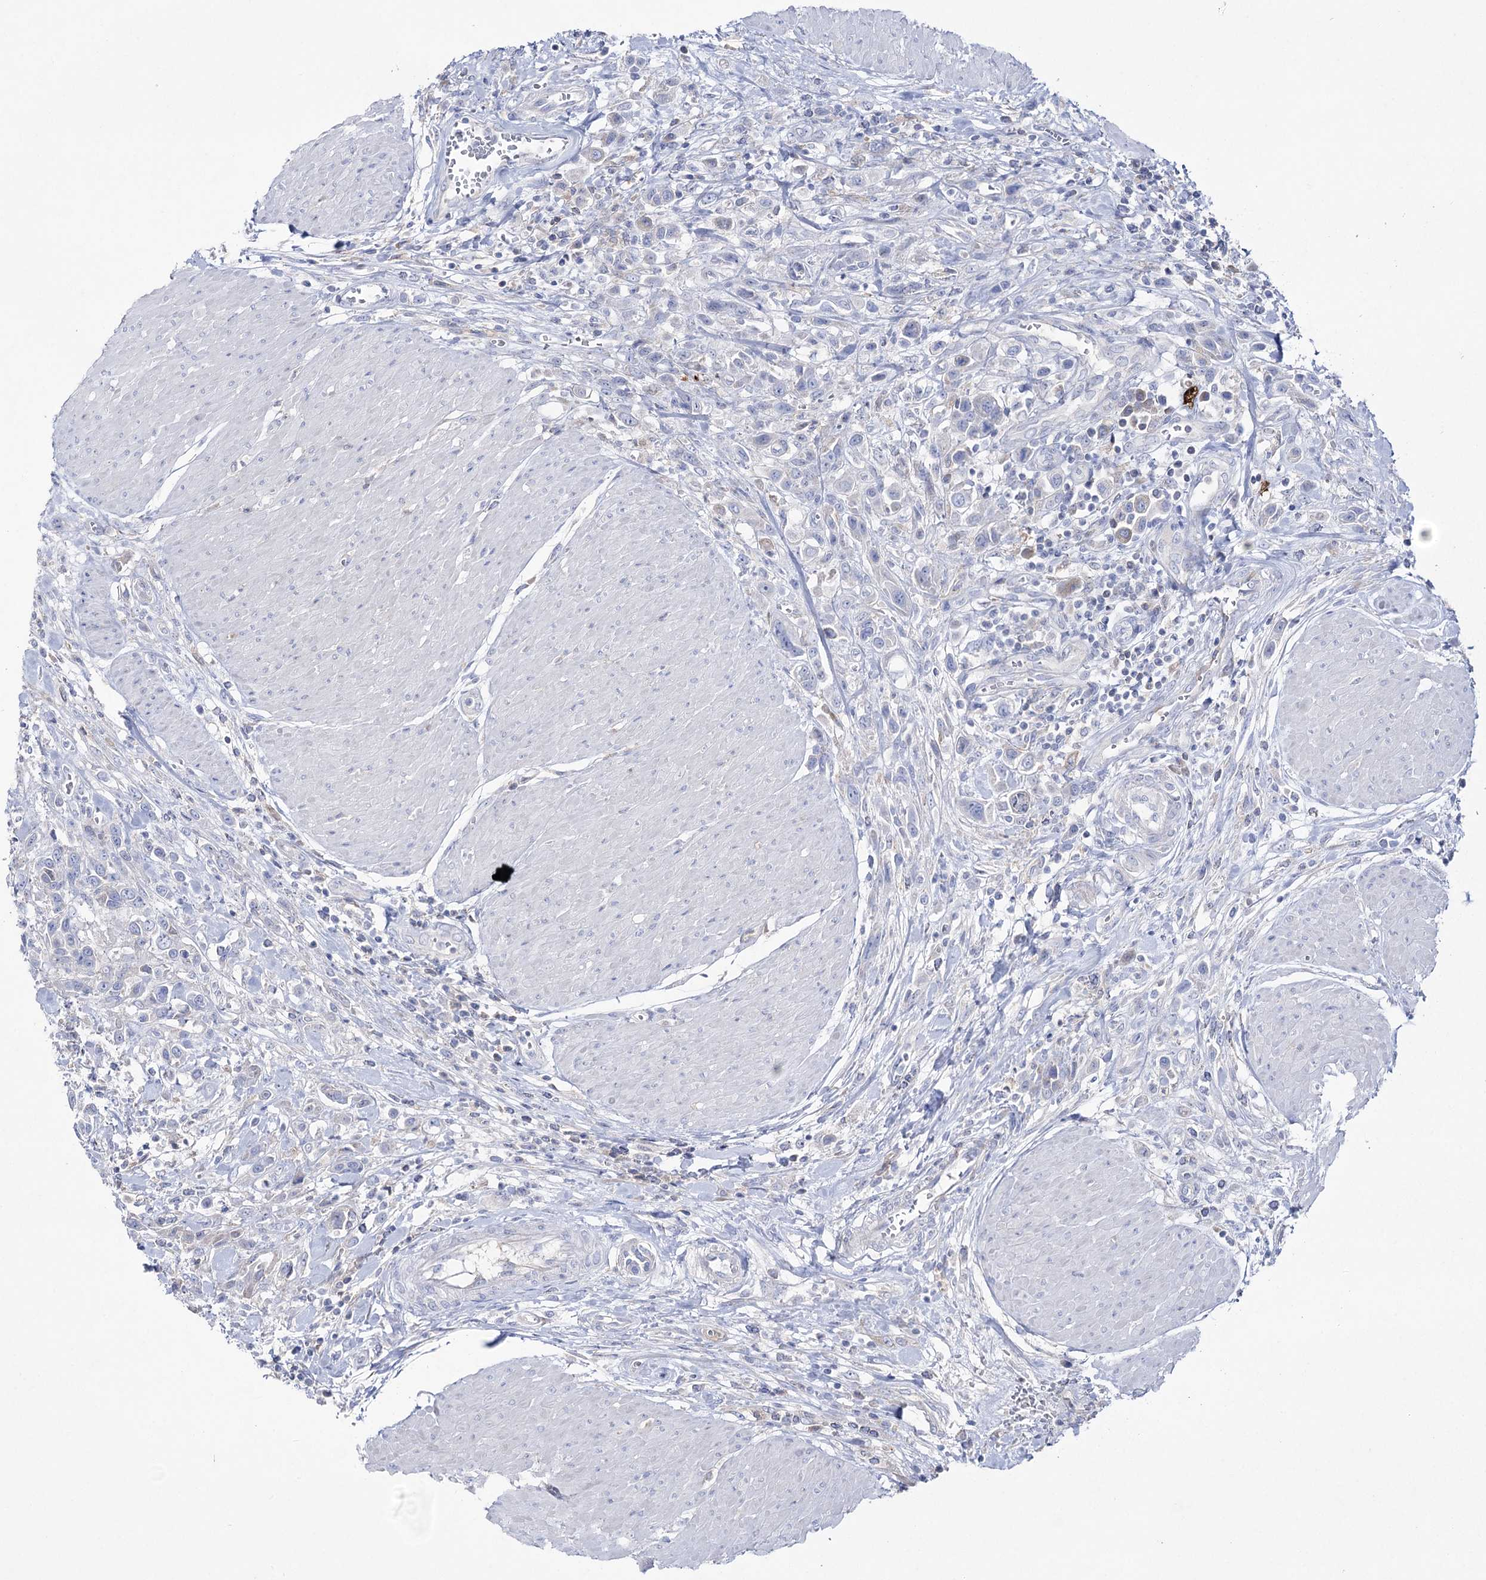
{"staining": {"intensity": "negative", "quantity": "none", "location": "none"}, "tissue": "urothelial cancer", "cell_type": "Tumor cells", "image_type": "cancer", "snomed": [{"axis": "morphology", "description": "Urothelial carcinoma, High grade"}, {"axis": "topography", "description": "Urinary bladder"}], "caption": "Immunohistochemistry histopathology image of urothelial cancer stained for a protein (brown), which reveals no positivity in tumor cells. (Brightfield microscopy of DAB (3,3'-diaminobenzidine) immunohistochemistry at high magnification).", "gene": "NAGLU", "patient": {"sex": "male", "age": 50}}